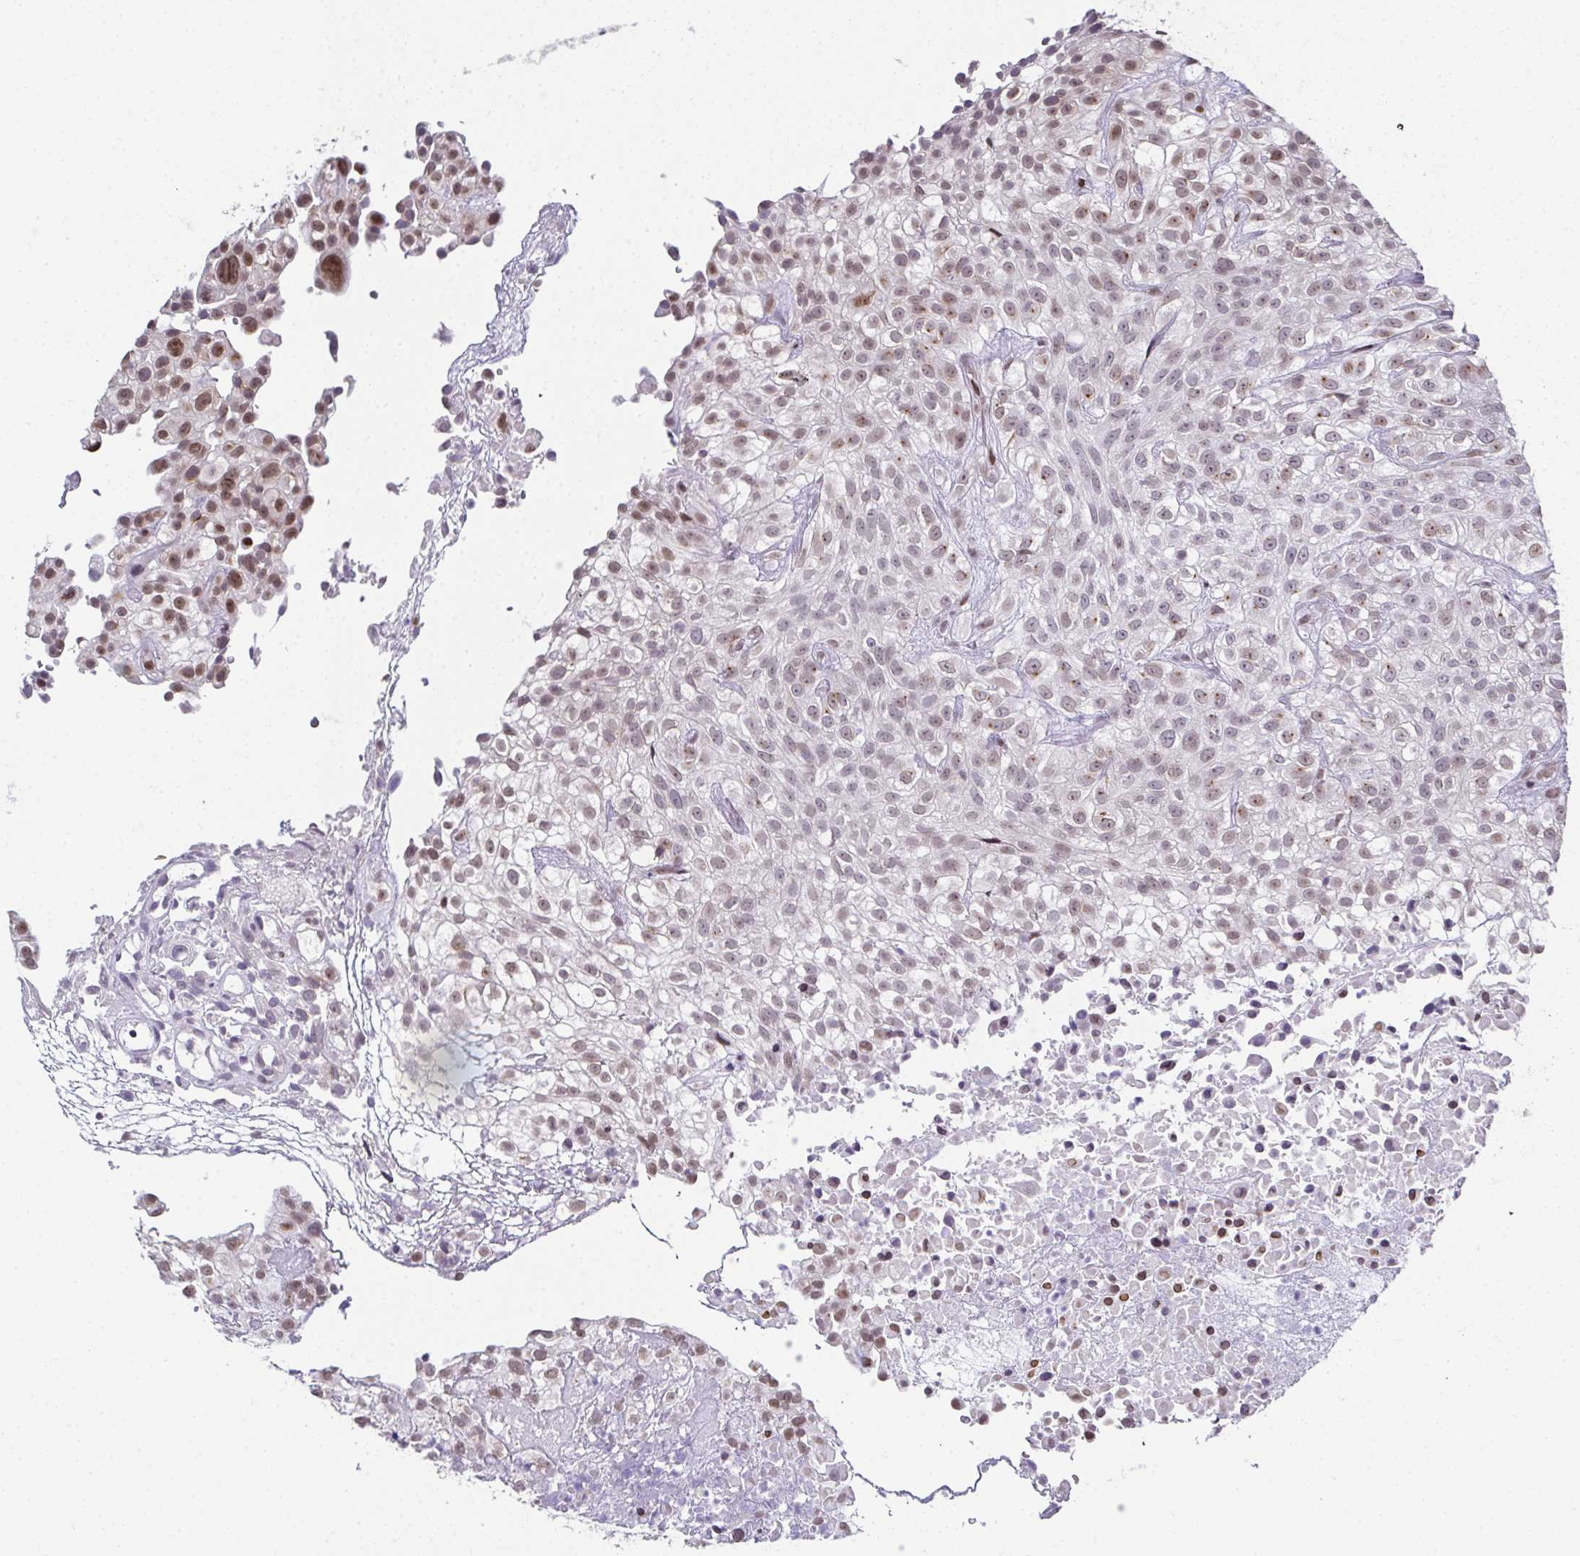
{"staining": {"intensity": "weak", "quantity": "25%-75%", "location": "nuclear"}, "tissue": "urothelial cancer", "cell_type": "Tumor cells", "image_type": "cancer", "snomed": [{"axis": "morphology", "description": "Urothelial carcinoma, High grade"}, {"axis": "topography", "description": "Urinary bladder"}], "caption": "Human high-grade urothelial carcinoma stained for a protein (brown) shows weak nuclear positive staining in approximately 25%-75% of tumor cells.", "gene": "RB1", "patient": {"sex": "male", "age": 56}}